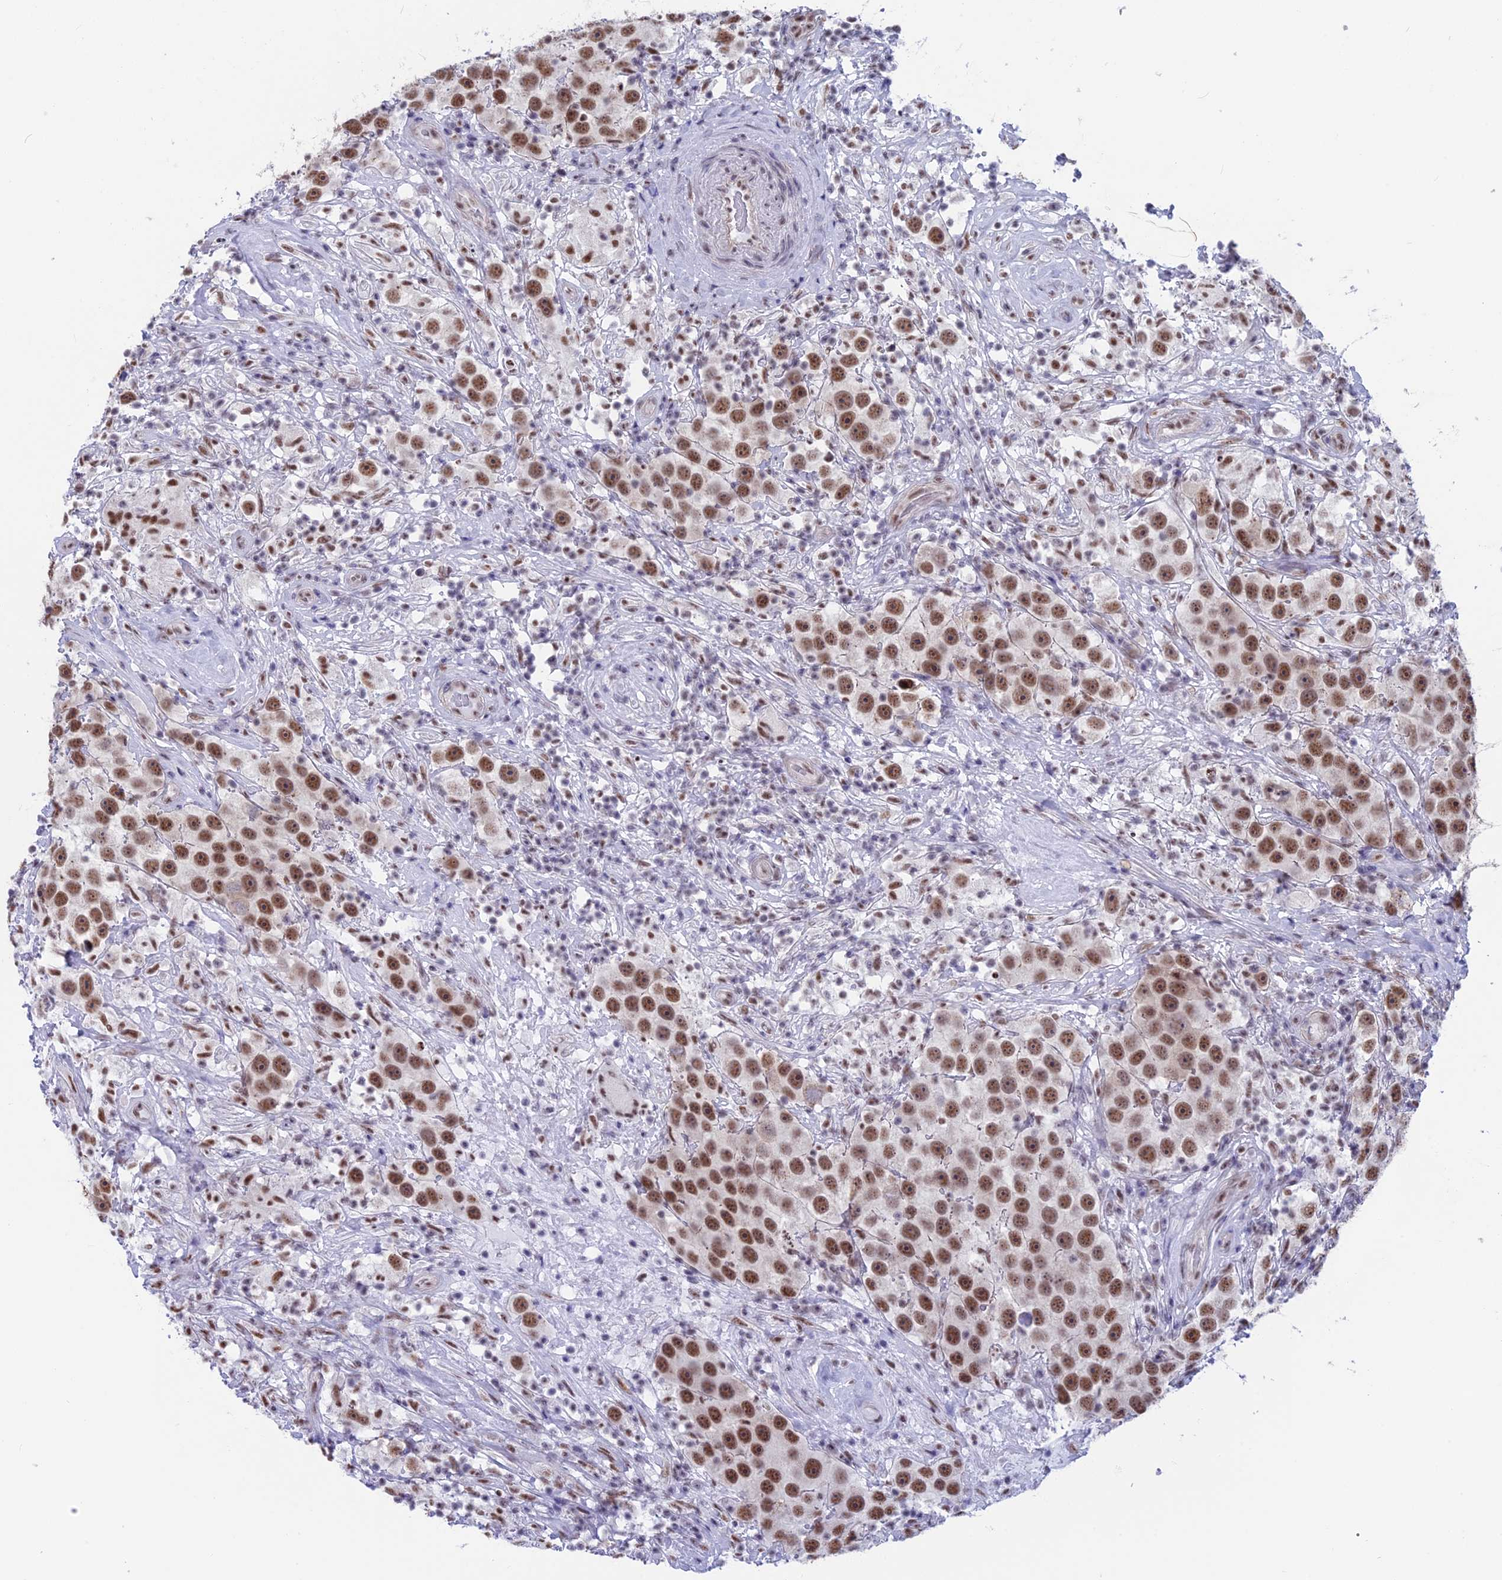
{"staining": {"intensity": "moderate", "quantity": ">75%", "location": "nuclear"}, "tissue": "testis cancer", "cell_type": "Tumor cells", "image_type": "cancer", "snomed": [{"axis": "morphology", "description": "Seminoma, NOS"}, {"axis": "topography", "description": "Testis"}], "caption": "The photomicrograph reveals immunohistochemical staining of testis cancer. There is moderate nuclear expression is present in about >75% of tumor cells.", "gene": "SRSF5", "patient": {"sex": "male", "age": 49}}